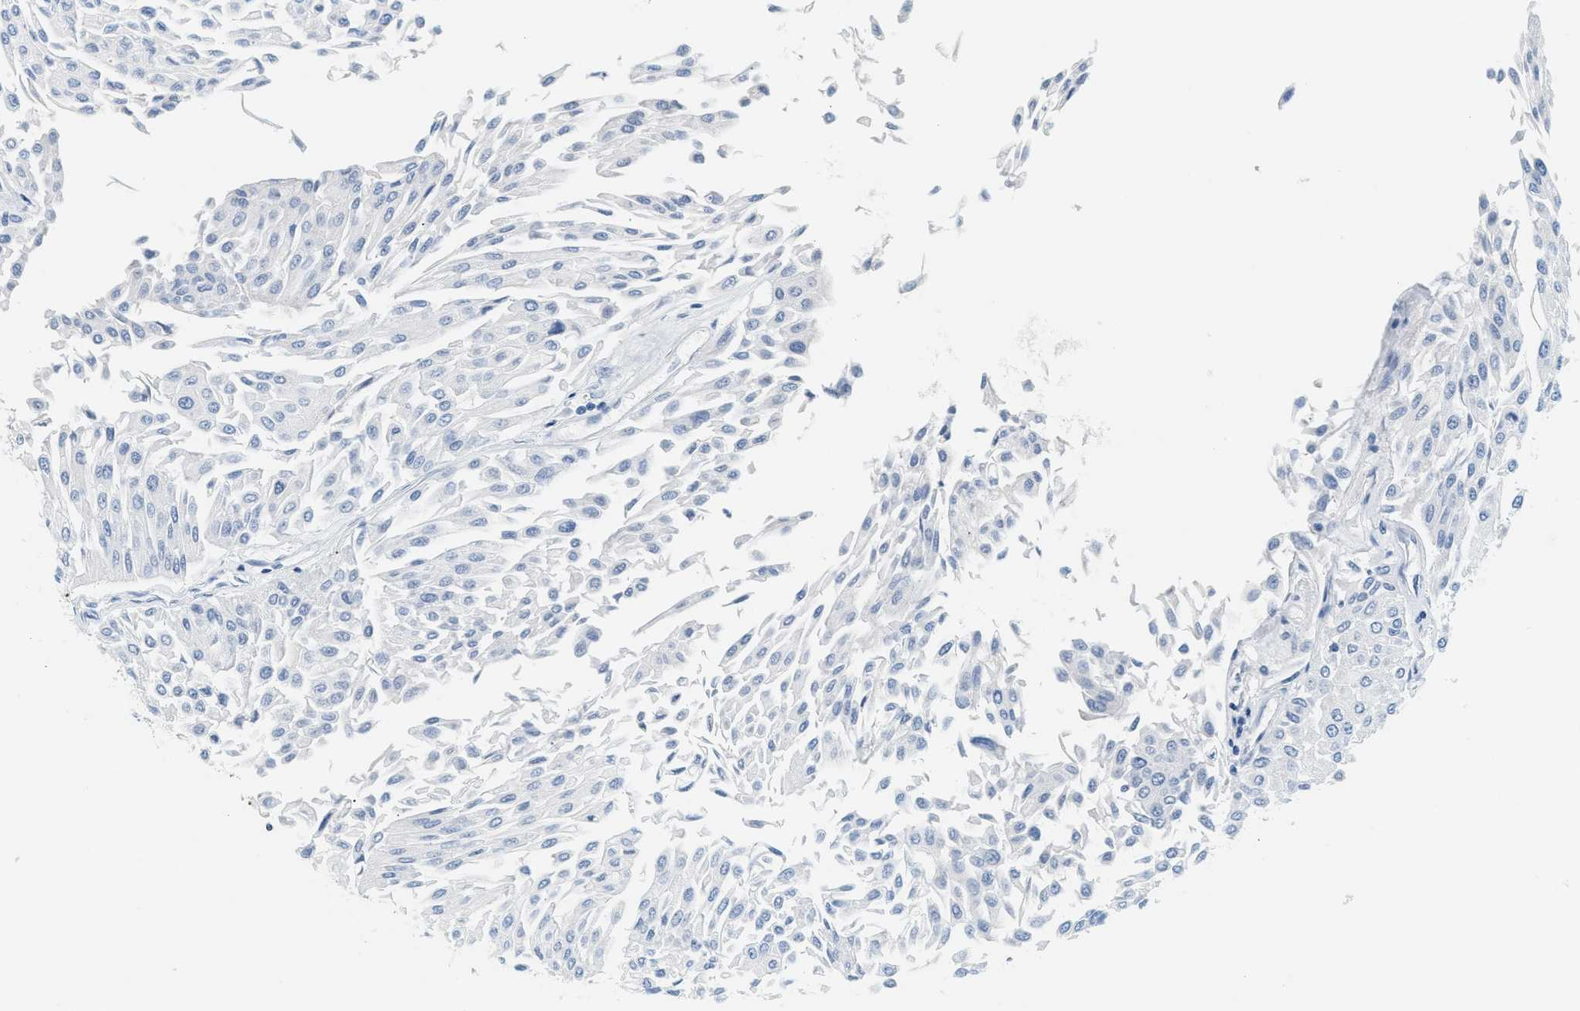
{"staining": {"intensity": "negative", "quantity": "none", "location": "none"}, "tissue": "urothelial cancer", "cell_type": "Tumor cells", "image_type": "cancer", "snomed": [{"axis": "morphology", "description": "Urothelial carcinoma, Low grade"}, {"axis": "topography", "description": "Urinary bladder"}], "caption": "This is an immunohistochemistry (IHC) image of human urothelial cancer. There is no staining in tumor cells.", "gene": "LCN2", "patient": {"sex": "male", "age": 67}}